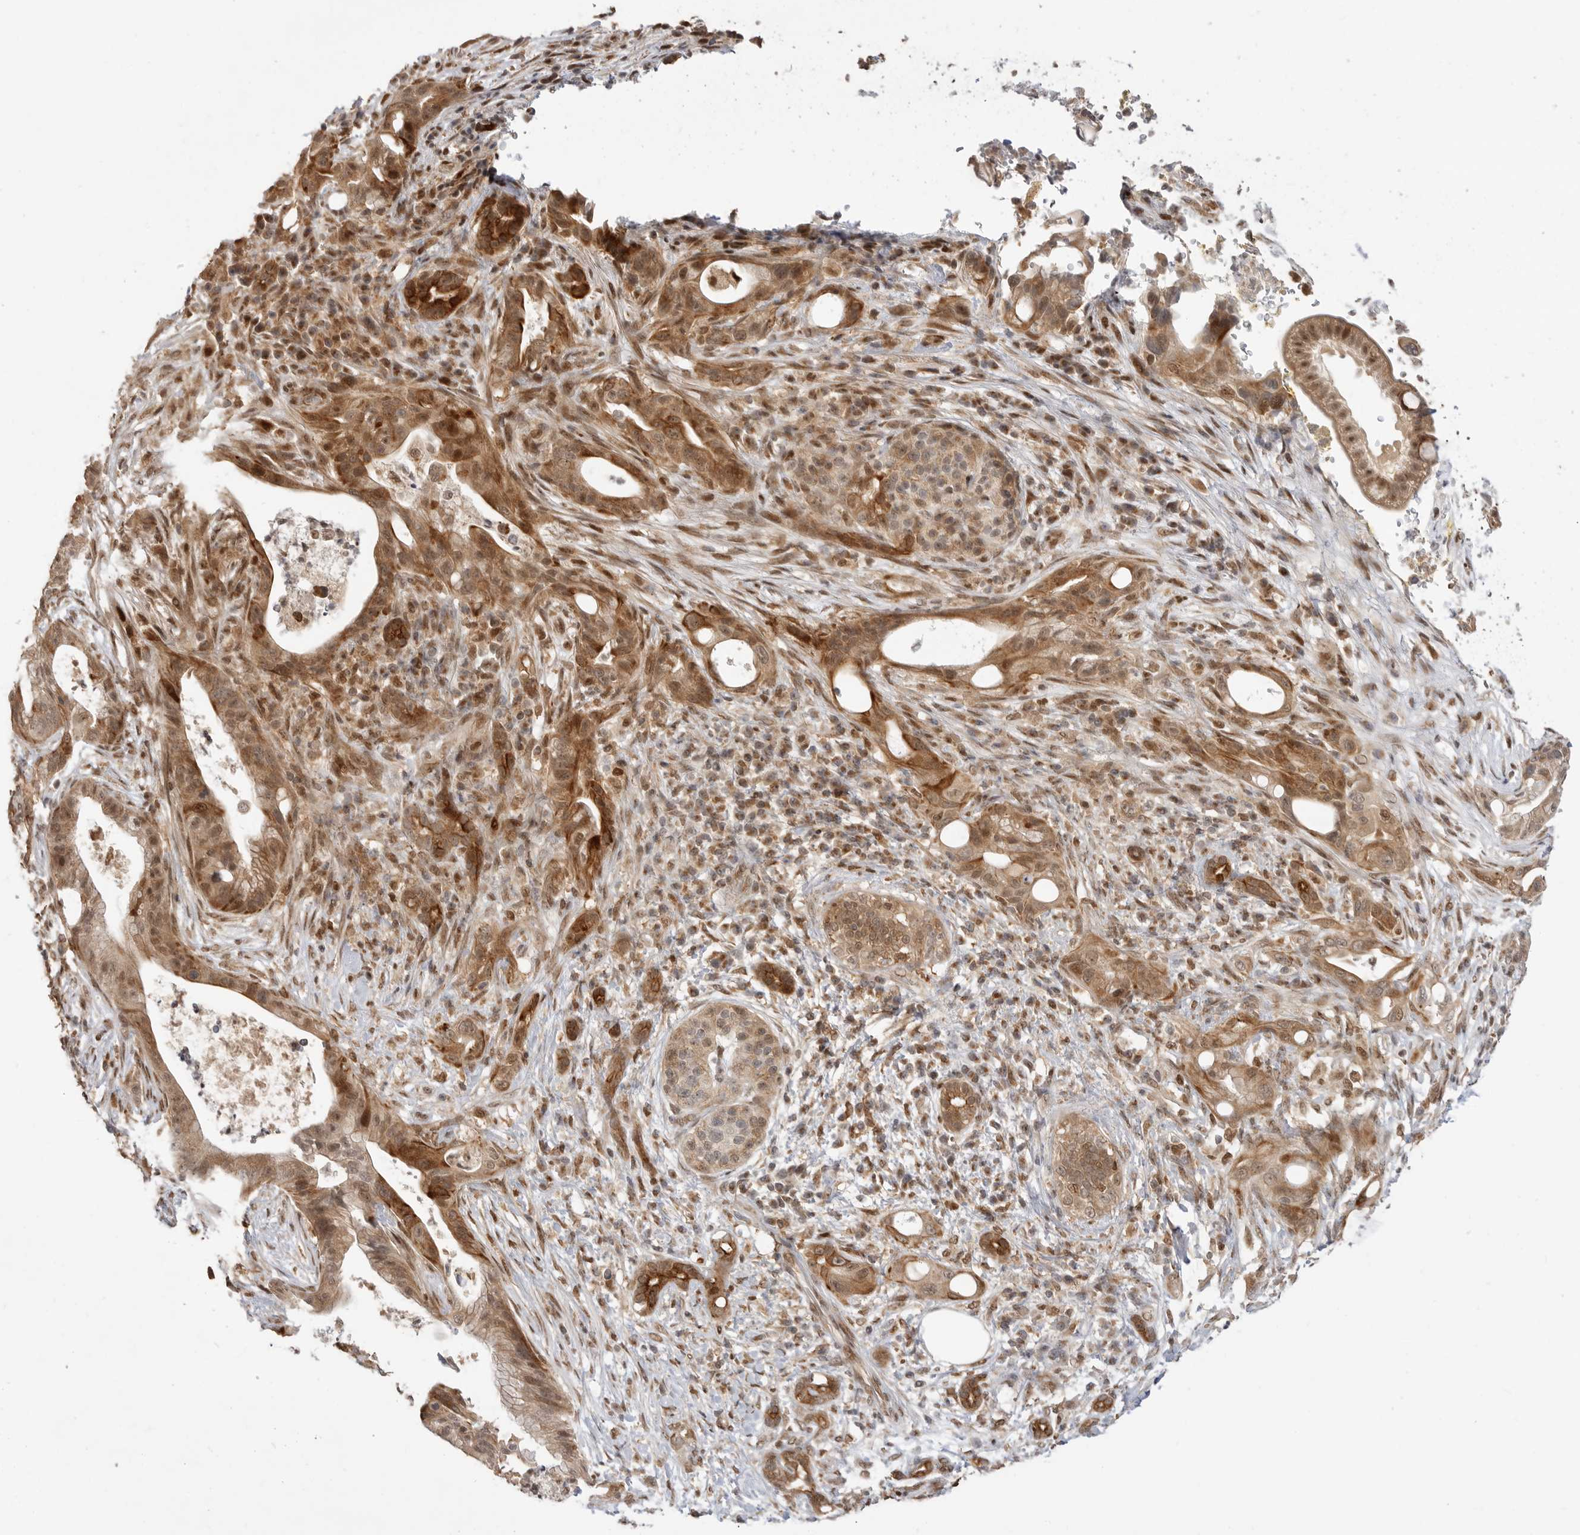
{"staining": {"intensity": "moderate", "quantity": ">75%", "location": "cytoplasmic/membranous"}, "tissue": "pancreatic cancer", "cell_type": "Tumor cells", "image_type": "cancer", "snomed": [{"axis": "morphology", "description": "Adenocarcinoma, NOS"}, {"axis": "topography", "description": "Pancreas"}], "caption": "Immunohistochemistry (DAB) staining of human pancreatic adenocarcinoma shows moderate cytoplasmic/membranous protein positivity in about >75% of tumor cells.", "gene": "ALKAL1", "patient": {"sex": "male", "age": 58}}